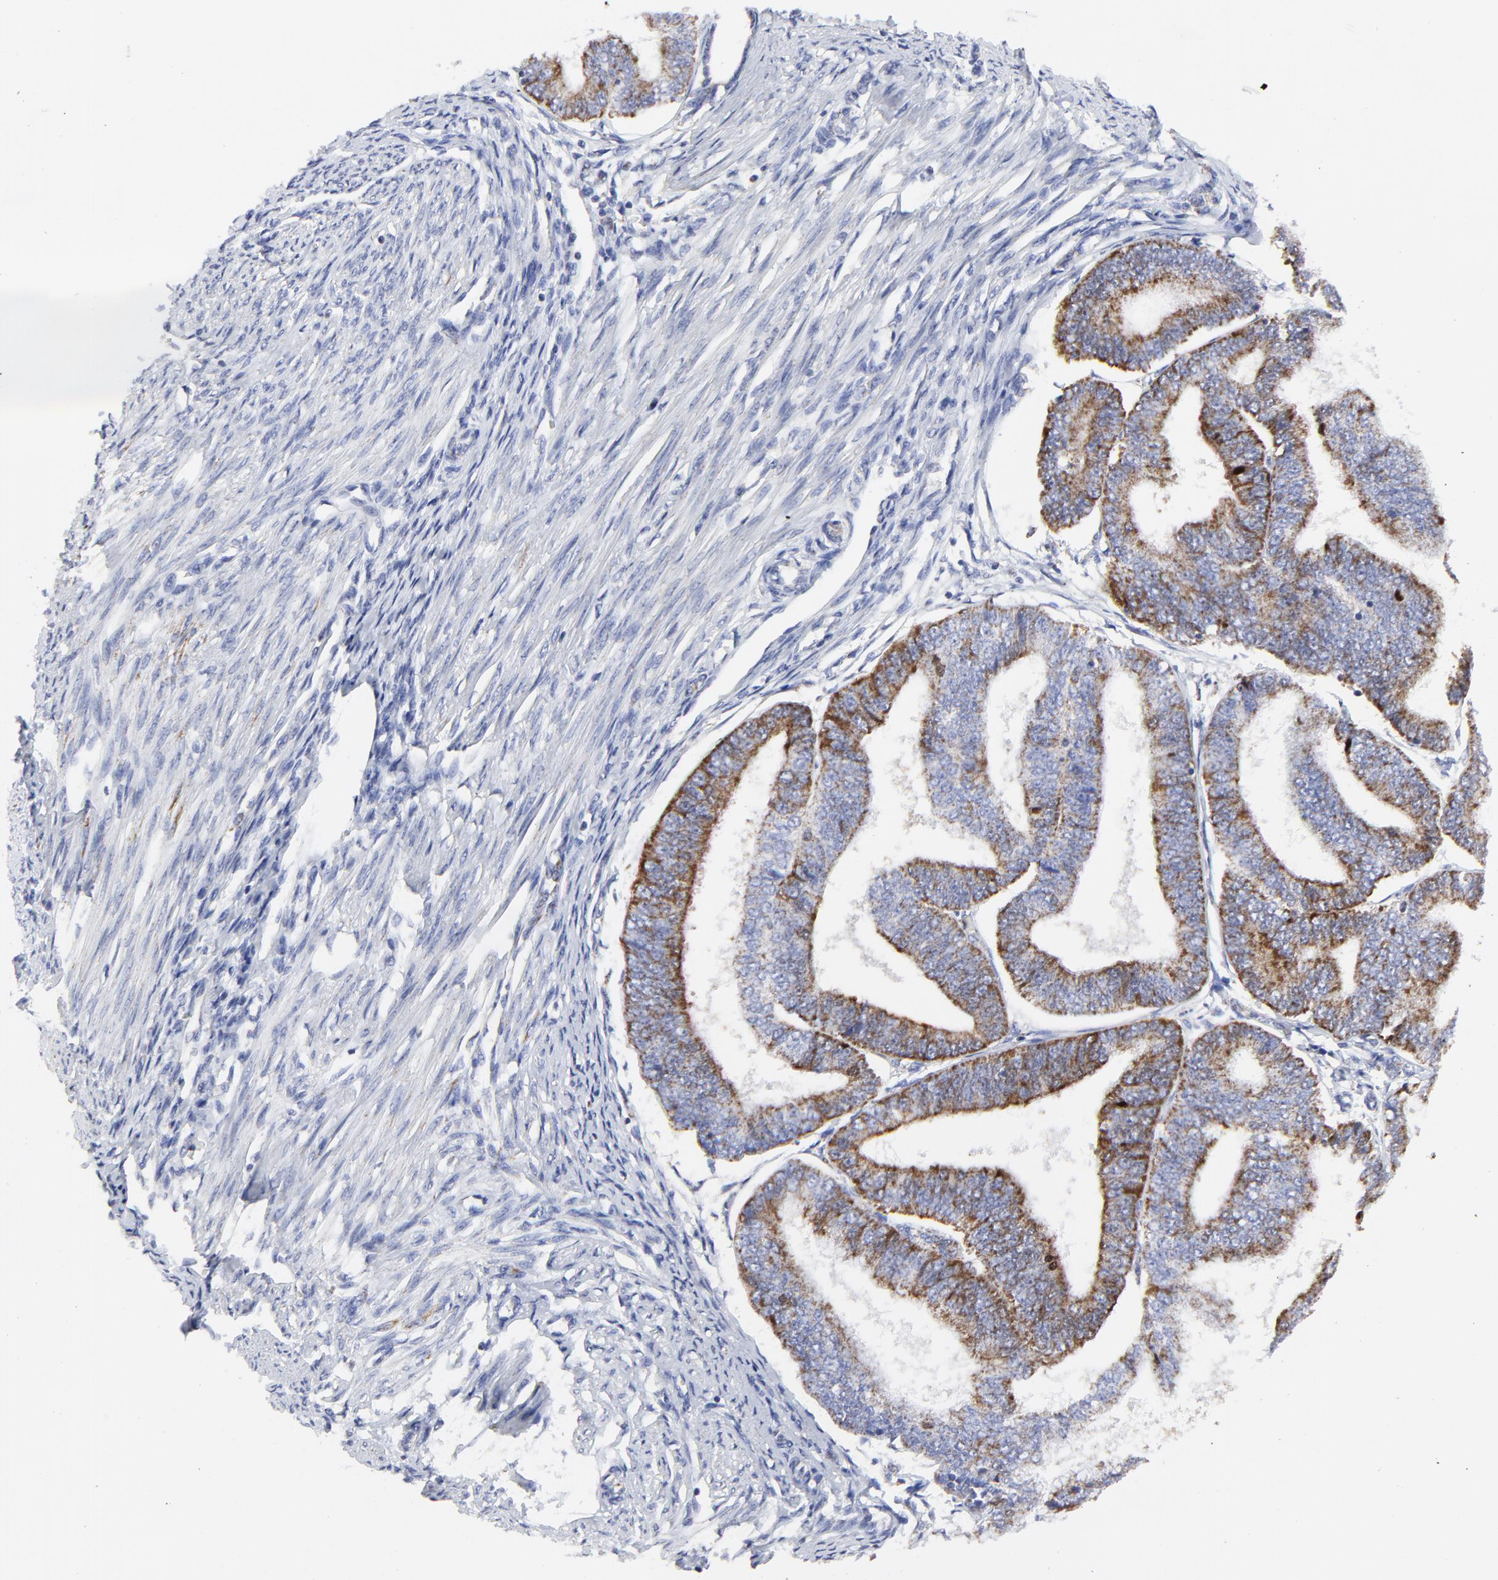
{"staining": {"intensity": "moderate", "quantity": "<25%", "location": "cytoplasmic/membranous"}, "tissue": "endometrial cancer", "cell_type": "Tumor cells", "image_type": "cancer", "snomed": [{"axis": "morphology", "description": "Adenocarcinoma, NOS"}, {"axis": "topography", "description": "Endometrium"}], "caption": "Brown immunohistochemical staining in human endometrial cancer (adenocarcinoma) exhibits moderate cytoplasmic/membranous expression in about <25% of tumor cells.", "gene": "NCAPH", "patient": {"sex": "female", "age": 63}}